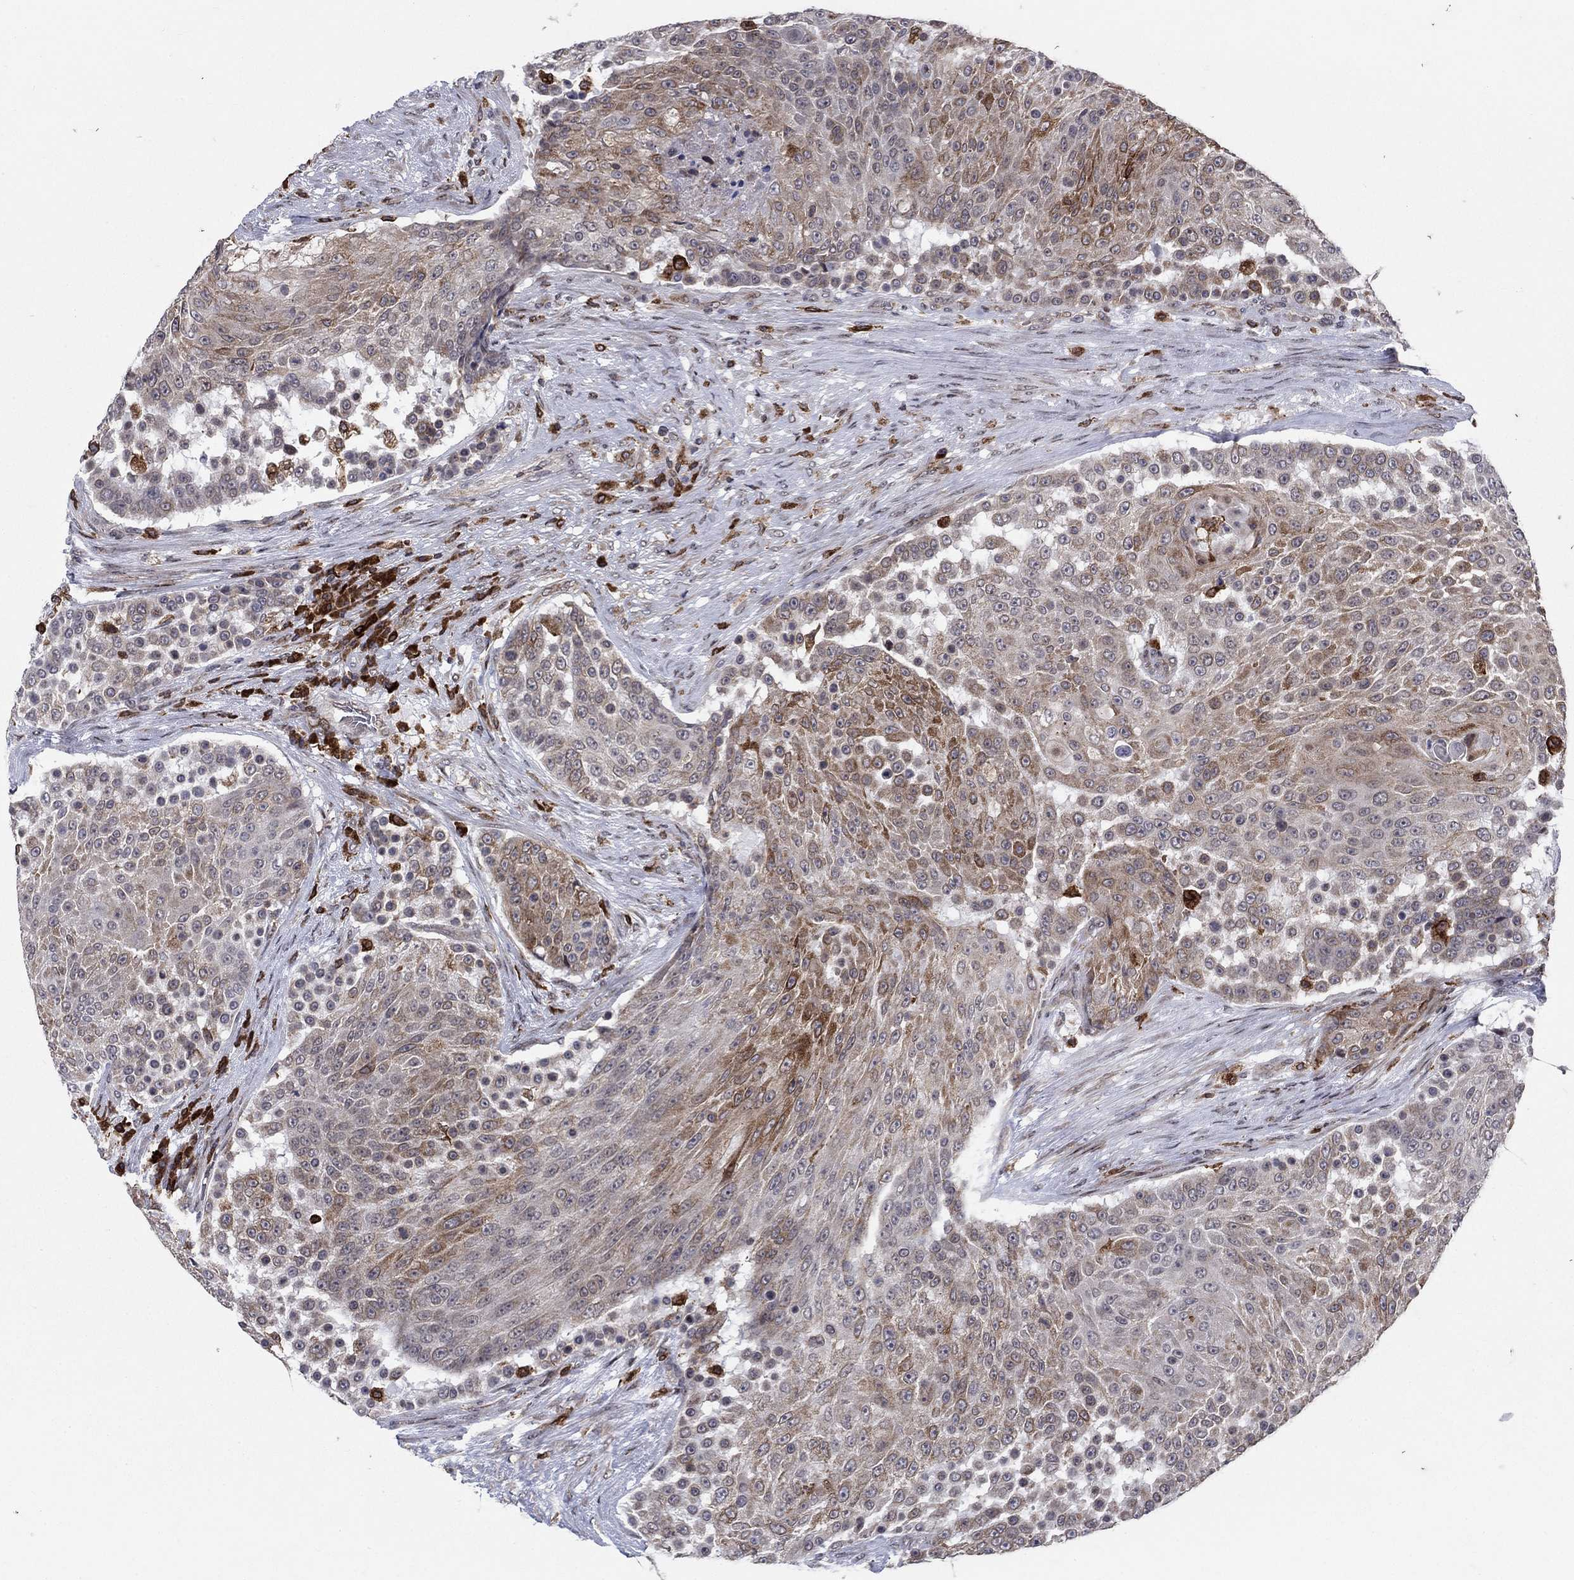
{"staining": {"intensity": "strong", "quantity": "<25%", "location": "cytoplasmic/membranous"}, "tissue": "urothelial cancer", "cell_type": "Tumor cells", "image_type": "cancer", "snomed": [{"axis": "morphology", "description": "Urothelial carcinoma, High grade"}, {"axis": "topography", "description": "Urinary bladder"}], "caption": "Immunohistochemical staining of urothelial carcinoma (high-grade) reveals medium levels of strong cytoplasmic/membranous protein staining in about <25% of tumor cells.", "gene": "DHRS7", "patient": {"sex": "female", "age": 63}}